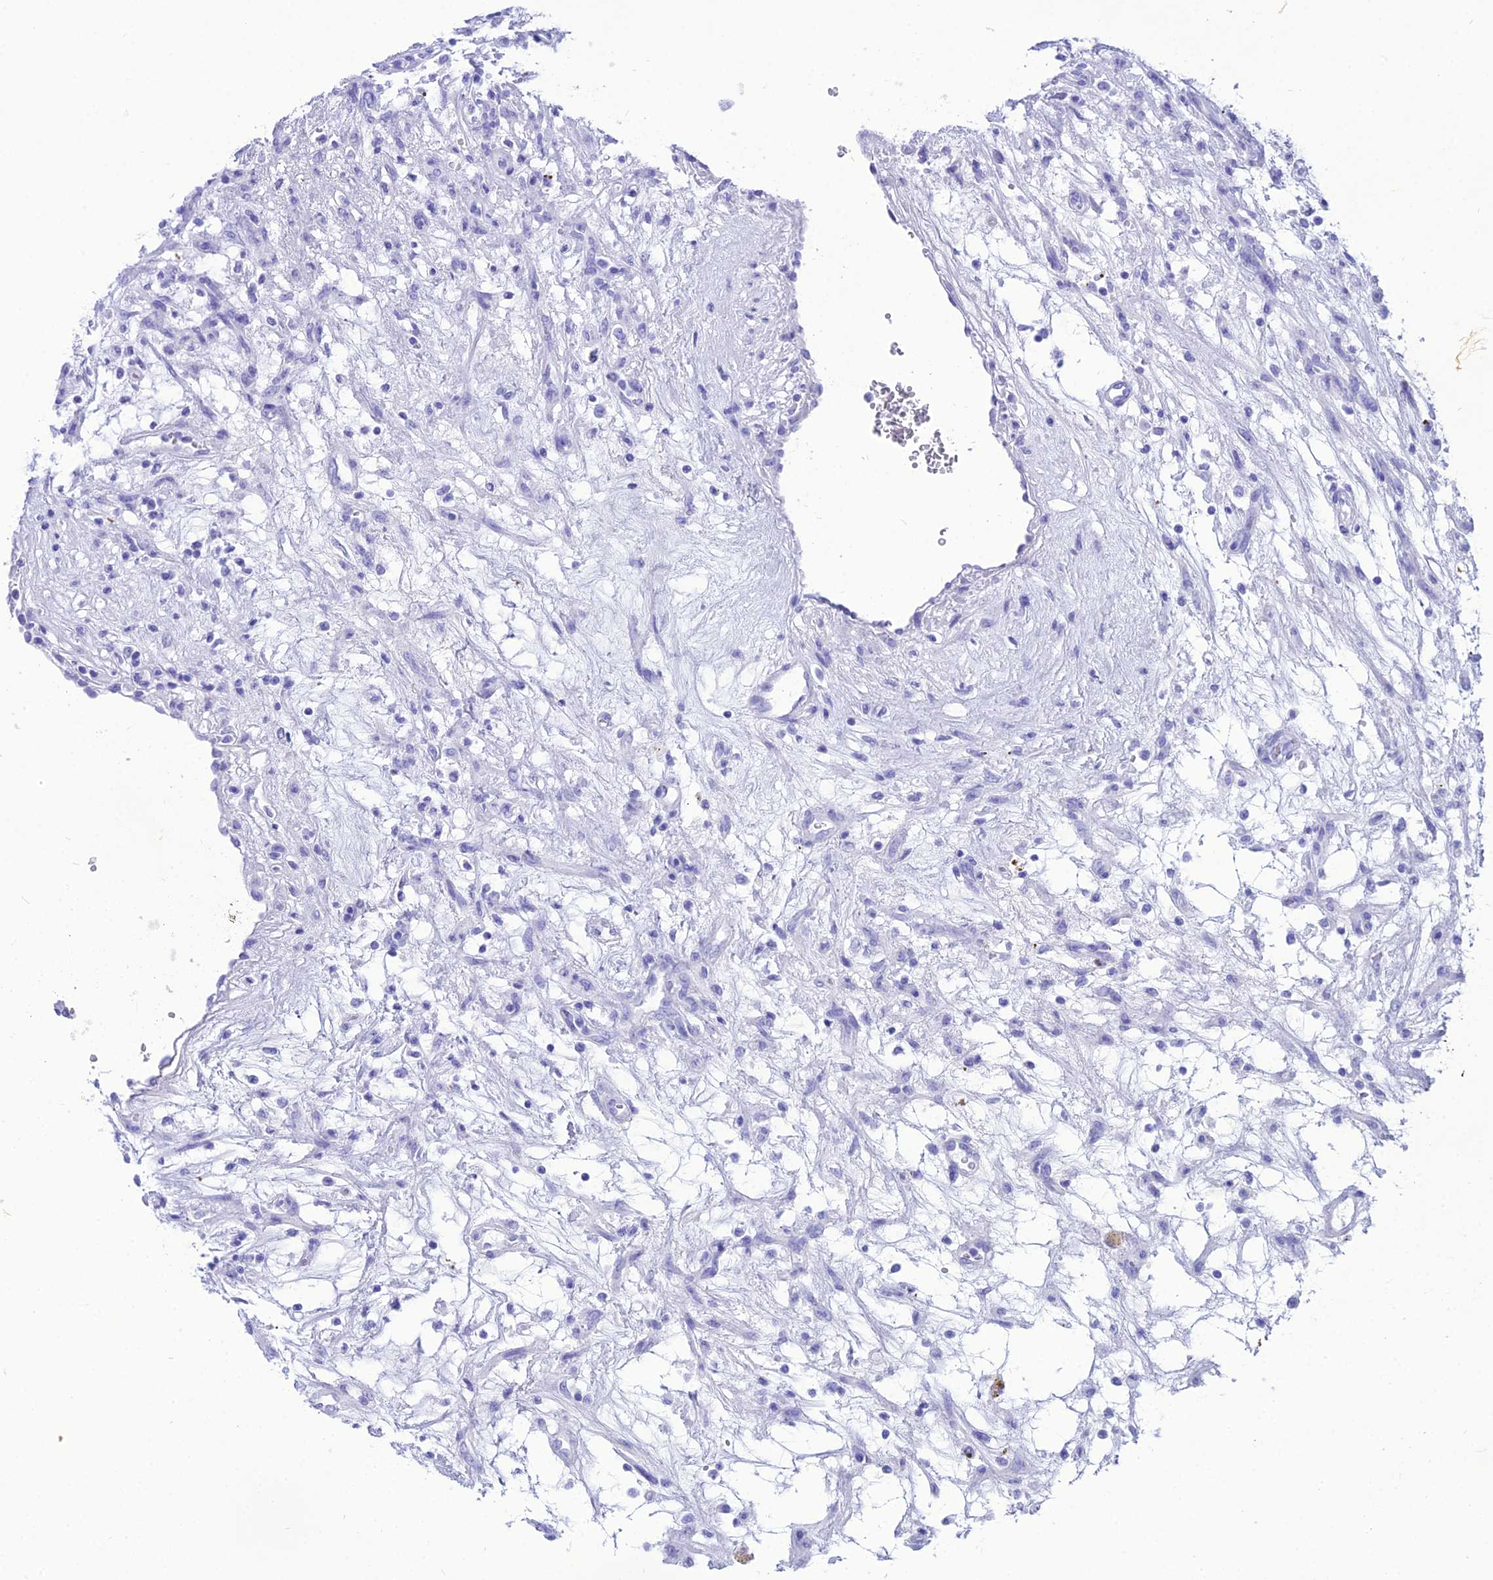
{"staining": {"intensity": "negative", "quantity": "none", "location": "none"}, "tissue": "renal cancer", "cell_type": "Tumor cells", "image_type": "cancer", "snomed": [{"axis": "morphology", "description": "Adenocarcinoma, NOS"}, {"axis": "topography", "description": "Kidney"}], "caption": "Immunohistochemistry image of neoplastic tissue: human renal adenocarcinoma stained with DAB (3,3'-diaminobenzidine) shows no significant protein expression in tumor cells. (DAB immunohistochemistry (IHC) with hematoxylin counter stain).", "gene": "PNMA5", "patient": {"sex": "female", "age": 57}}